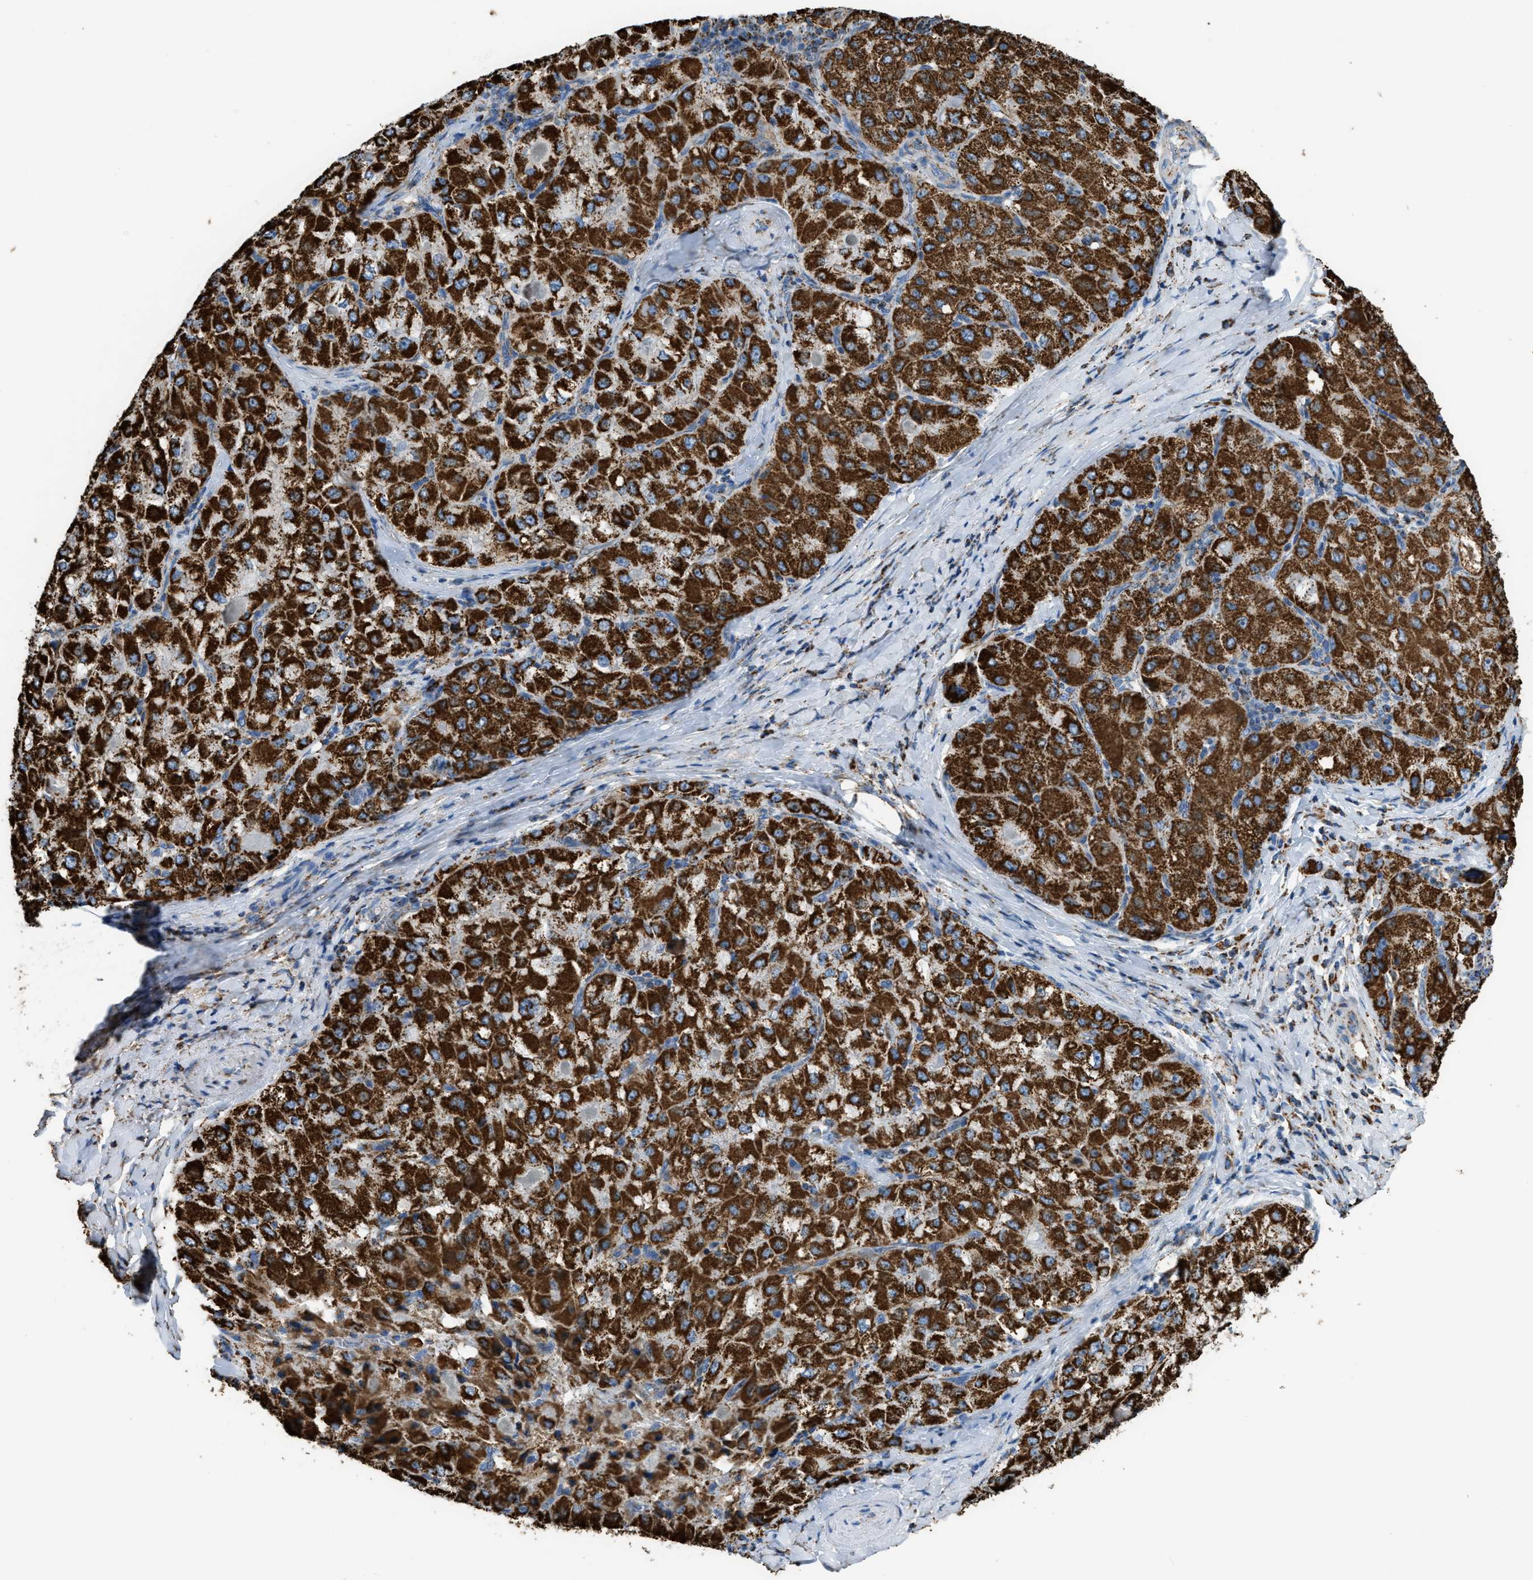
{"staining": {"intensity": "strong", "quantity": ">75%", "location": "cytoplasmic/membranous"}, "tissue": "liver cancer", "cell_type": "Tumor cells", "image_type": "cancer", "snomed": [{"axis": "morphology", "description": "Carcinoma, Hepatocellular, NOS"}, {"axis": "topography", "description": "Liver"}], "caption": "Approximately >75% of tumor cells in hepatocellular carcinoma (liver) display strong cytoplasmic/membranous protein staining as visualized by brown immunohistochemical staining.", "gene": "ETFB", "patient": {"sex": "male", "age": 80}}